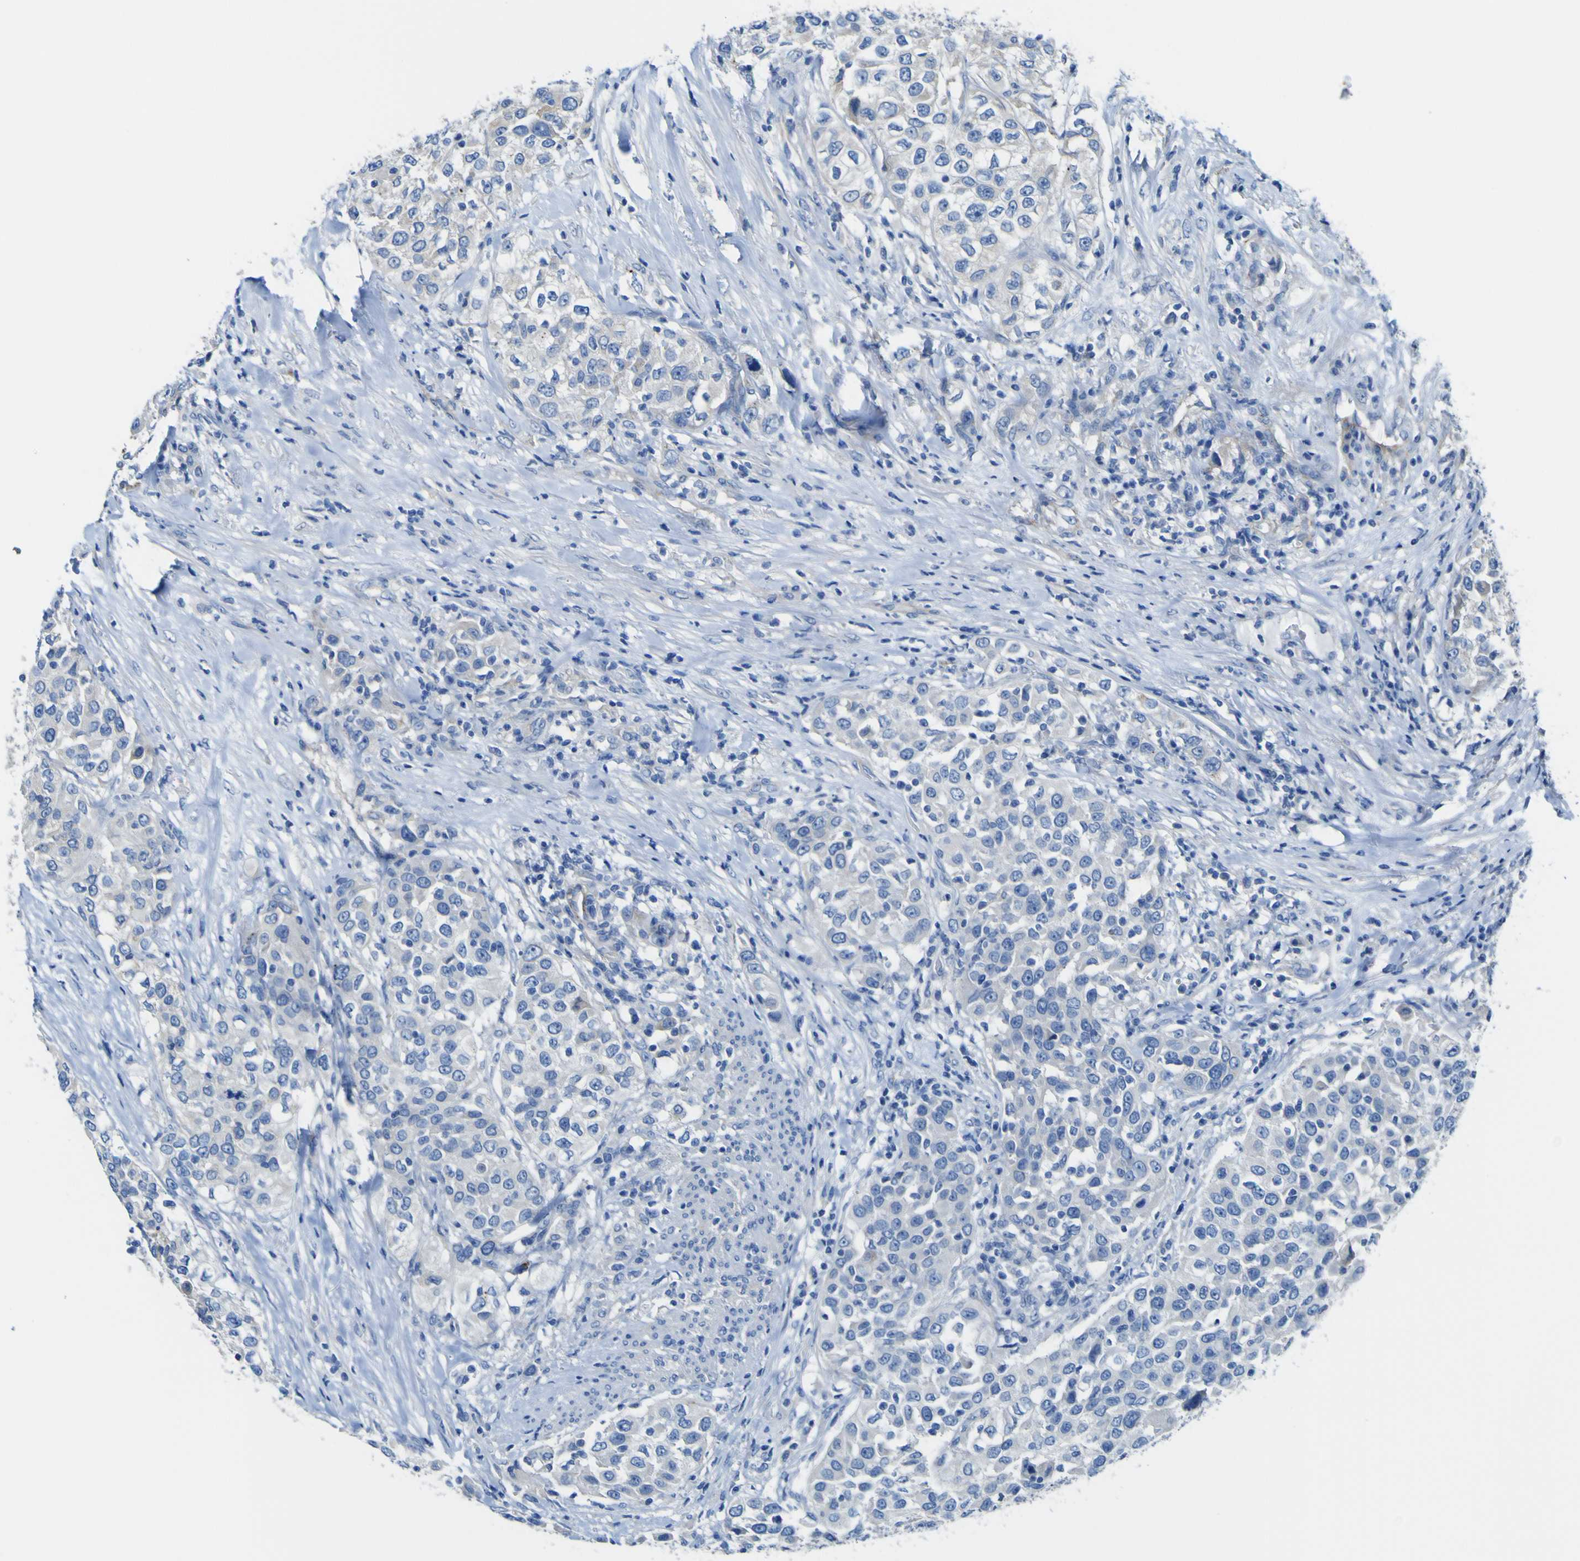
{"staining": {"intensity": "negative", "quantity": "none", "location": "none"}, "tissue": "urothelial cancer", "cell_type": "Tumor cells", "image_type": "cancer", "snomed": [{"axis": "morphology", "description": "Urothelial carcinoma, High grade"}, {"axis": "topography", "description": "Urinary bladder"}], "caption": "This image is of urothelial cancer stained with IHC to label a protein in brown with the nuclei are counter-stained blue. There is no expression in tumor cells. (DAB immunohistochemistry (IHC), high magnification).", "gene": "ADGRA2", "patient": {"sex": "female", "age": 80}}